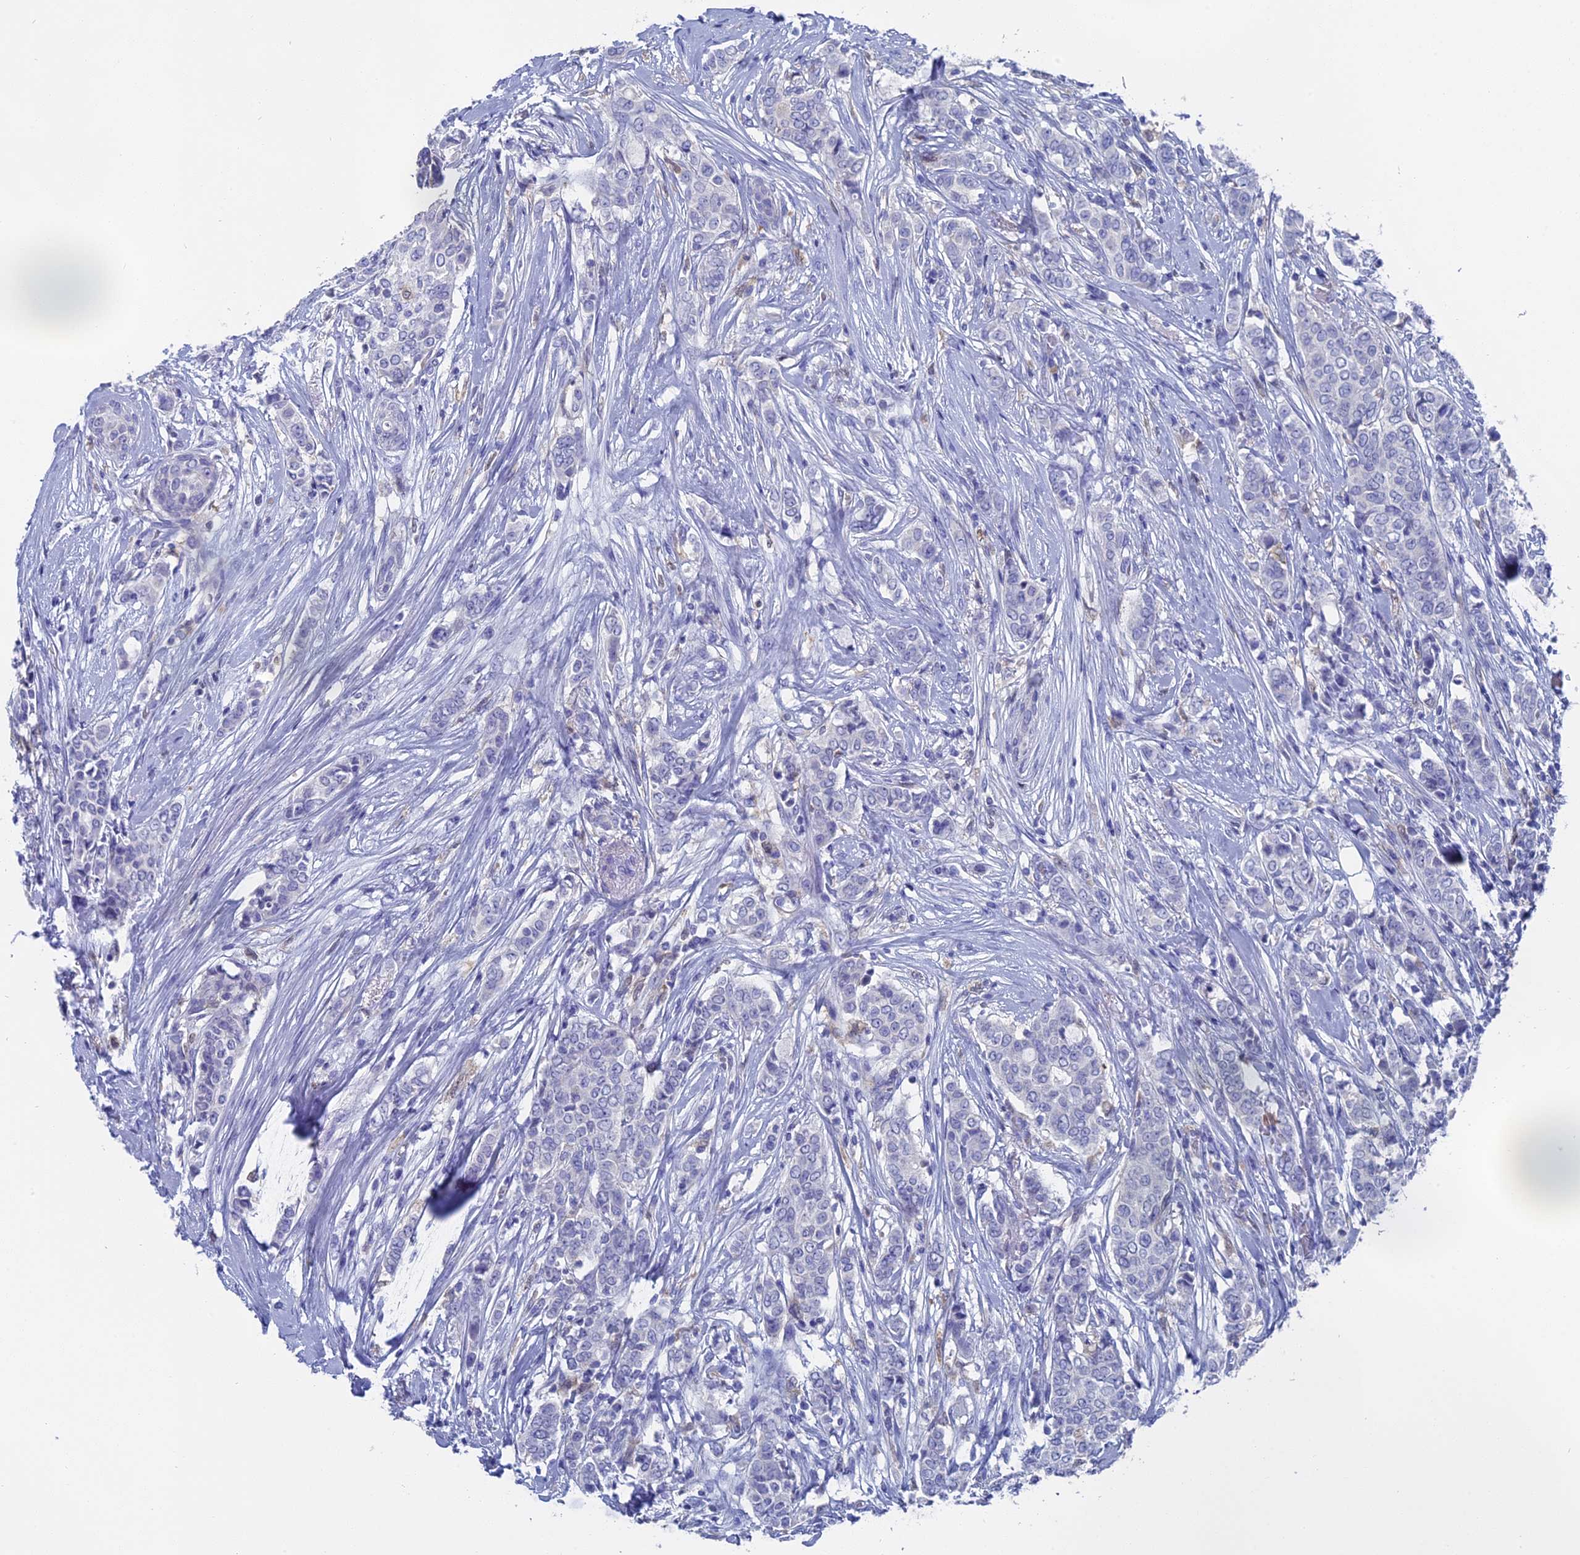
{"staining": {"intensity": "negative", "quantity": "none", "location": "none"}, "tissue": "breast cancer", "cell_type": "Tumor cells", "image_type": "cancer", "snomed": [{"axis": "morphology", "description": "Lobular carcinoma"}, {"axis": "topography", "description": "Breast"}], "caption": "IHC micrograph of neoplastic tissue: human breast lobular carcinoma stained with DAB (3,3'-diaminobenzidine) shows no significant protein staining in tumor cells.", "gene": "NCF4", "patient": {"sex": "female", "age": 51}}